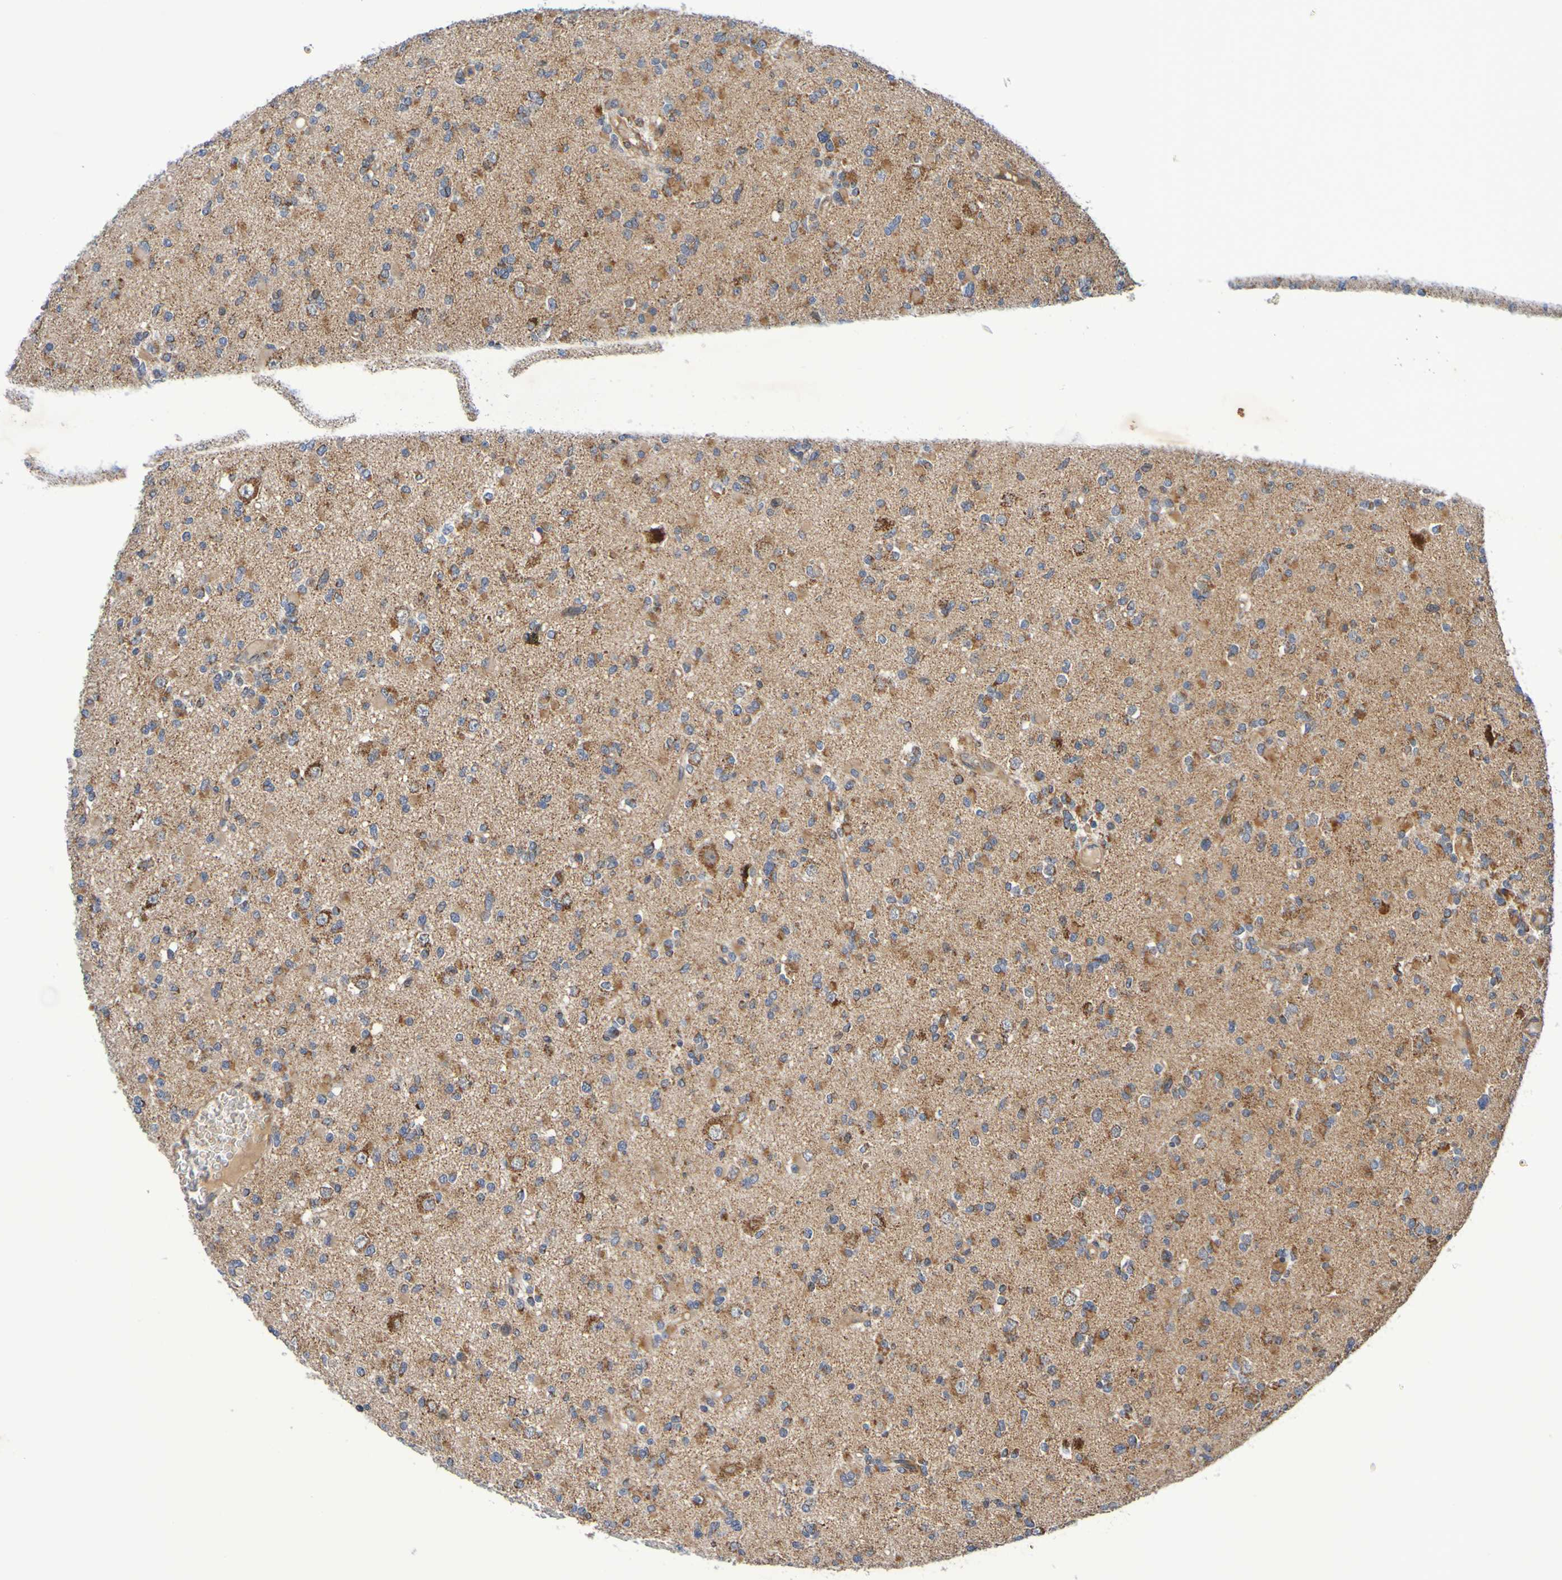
{"staining": {"intensity": "moderate", "quantity": ">75%", "location": "cytoplasmic/membranous"}, "tissue": "glioma", "cell_type": "Tumor cells", "image_type": "cancer", "snomed": [{"axis": "morphology", "description": "Glioma, malignant, Low grade"}, {"axis": "topography", "description": "Brain"}], "caption": "Approximately >75% of tumor cells in human malignant glioma (low-grade) exhibit moderate cytoplasmic/membranous protein expression as visualized by brown immunohistochemical staining.", "gene": "CCDC51", "patient": {"sex": "female", "age": 22}}